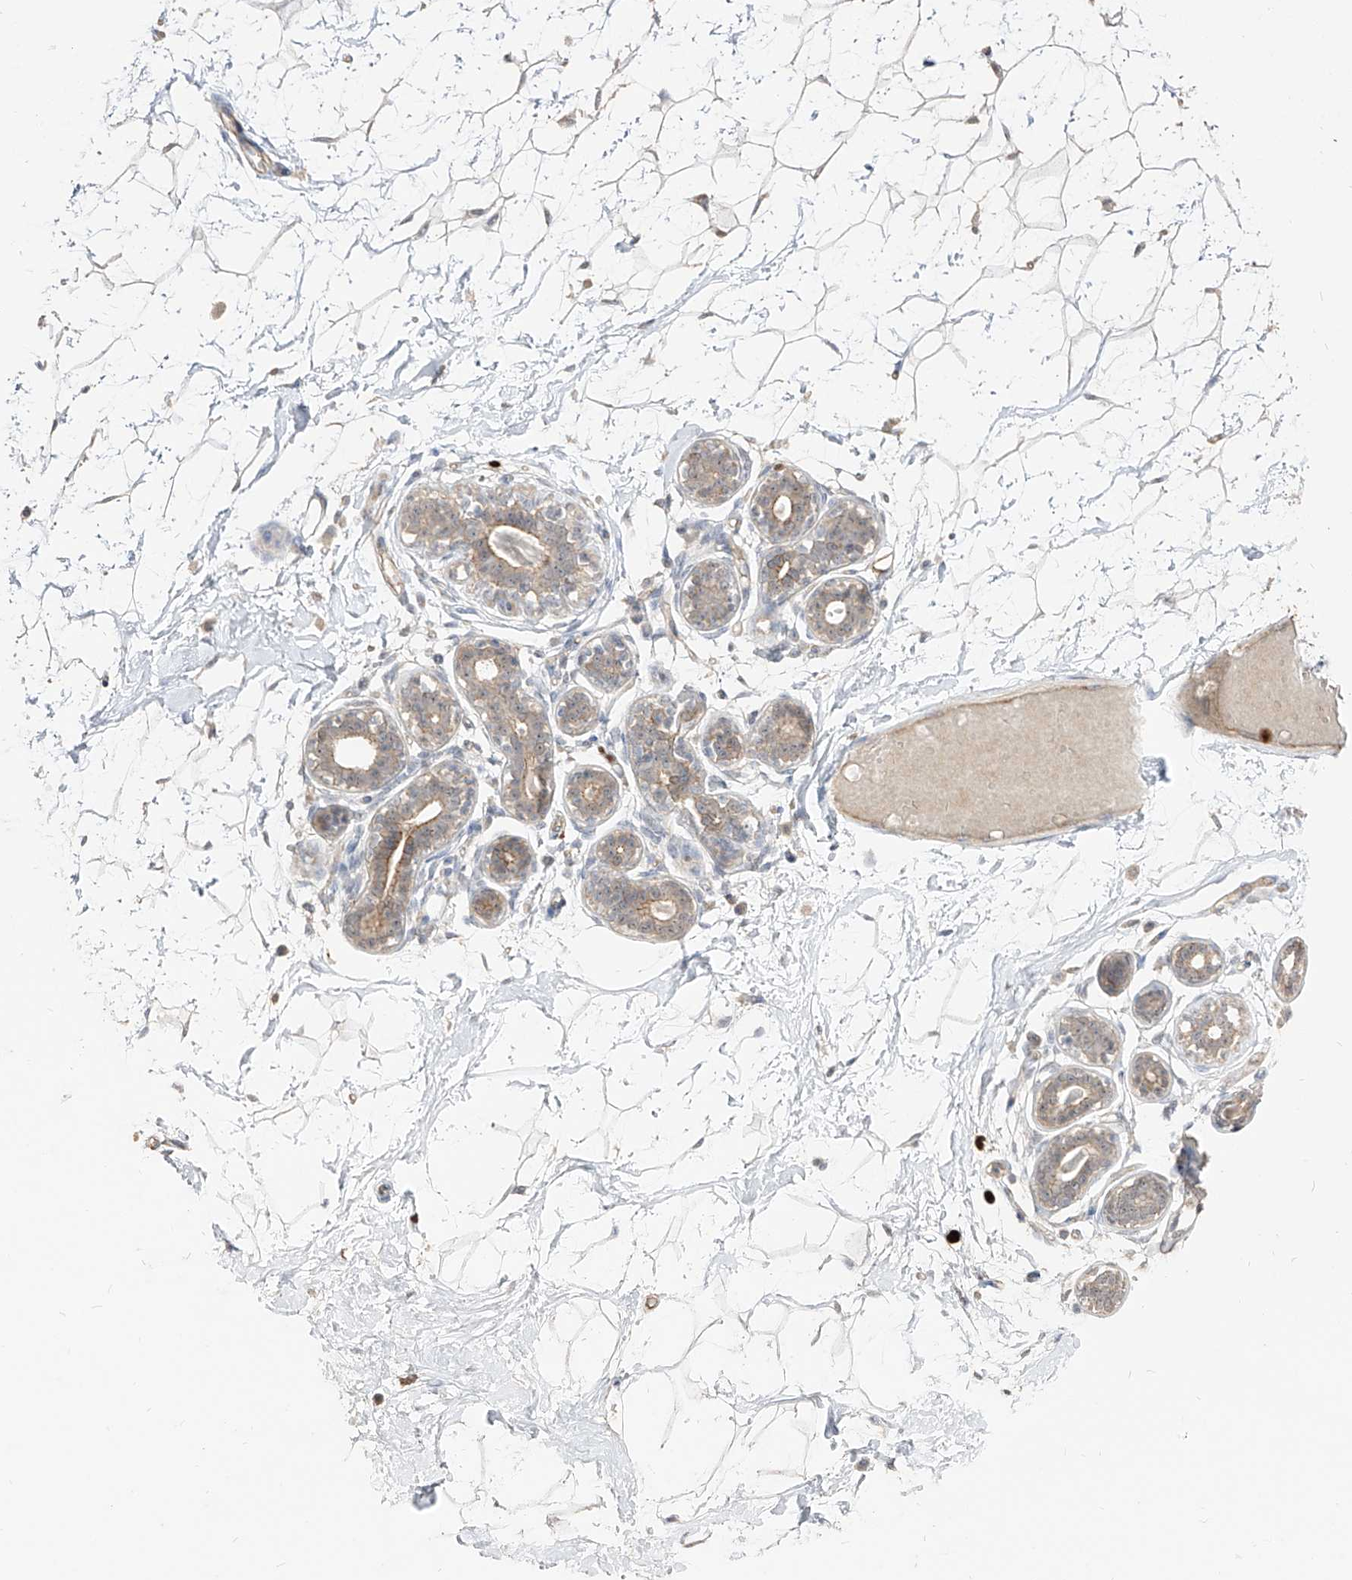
{"staining": {"intensity": "weak", "quantity": "<25%", "location": "cytoplasmic/membranous"}, "tissue": "breast", "cell_type": "Adipocytes", "image_type": "normal", "snomed": [{"axis": "morphology", "description": "Normal tissue, NOS"}, {"axis": "morphology", "description": "Adenoma, NOS"}, {"axis": "topography", "description": "Breast"}], "caption": "Normal breast was stained to show a protein in brown. There is no significant positivity in adipocytes.", "gene": "ZNF227", "patient": {"sex": "female", "age": 23}}